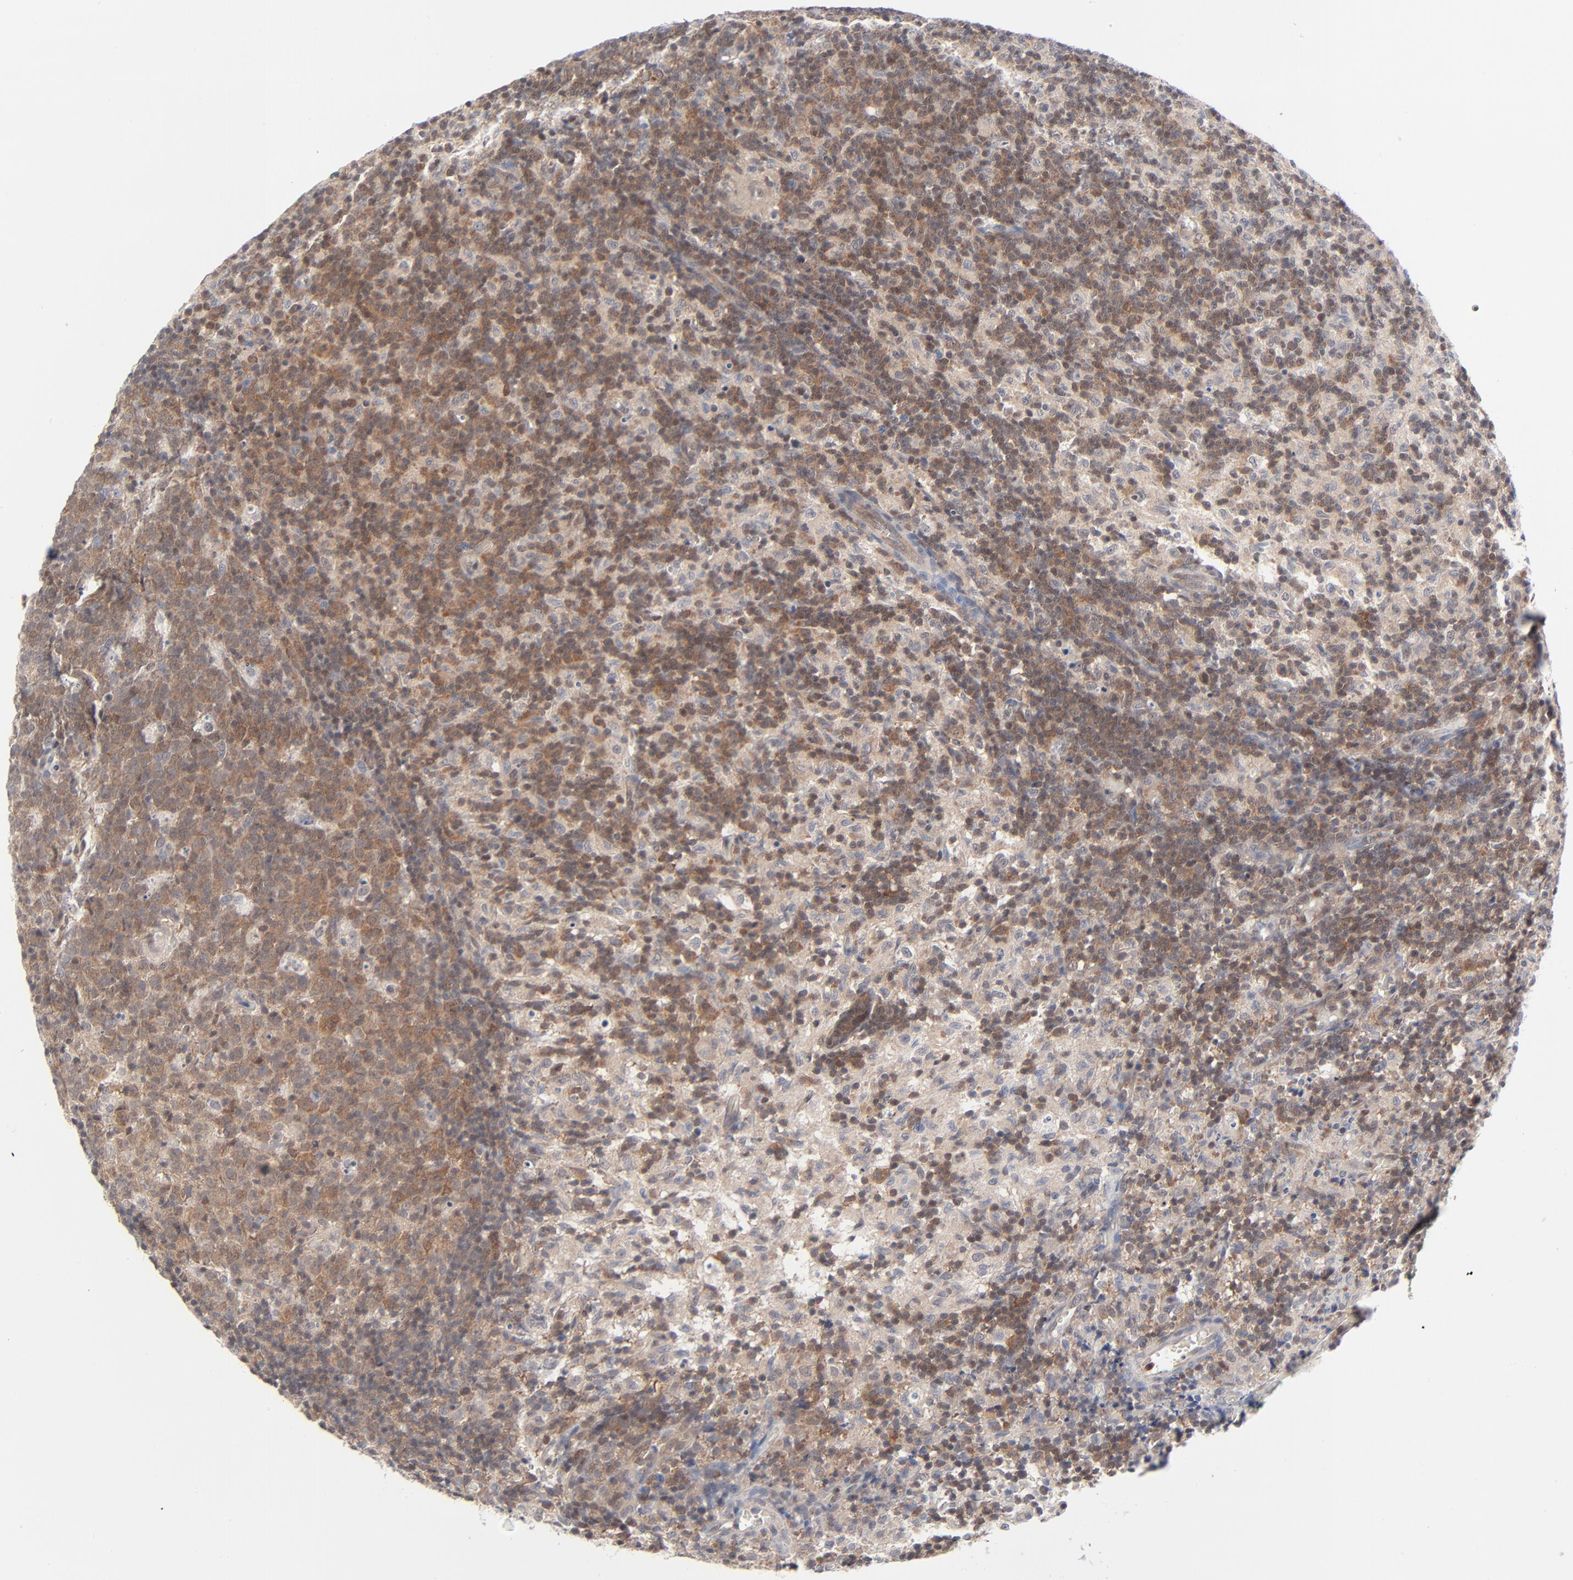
{"staining": {"intensity": "moderate", "quantity": ">75%", "location": "cytoplasmic/membranous"}, "tissue": "lymph node", "cell_type": "Germinal center cells", "image_type": "normal", "snomed": [{"axis": "morphology", "description": "Normal tissue, NOS"}, {"axis": "morphology", "description": "Inflammation, NOS"}, {"axis": "topography", "description": "Lymph node"}], "caption": "Immunohistochemical staining of benign lymph node demonstrates medium levels of moderate cytoplasmic/membranous staining in approximately >75% of germinal center cells. The staining was performed using DAB, with brown indicating positive protein expression. Nuclei are stained blue with hematoxylin.", "gene": "RPS6KB1", "patient": {"sex": "male", "age": 55}}